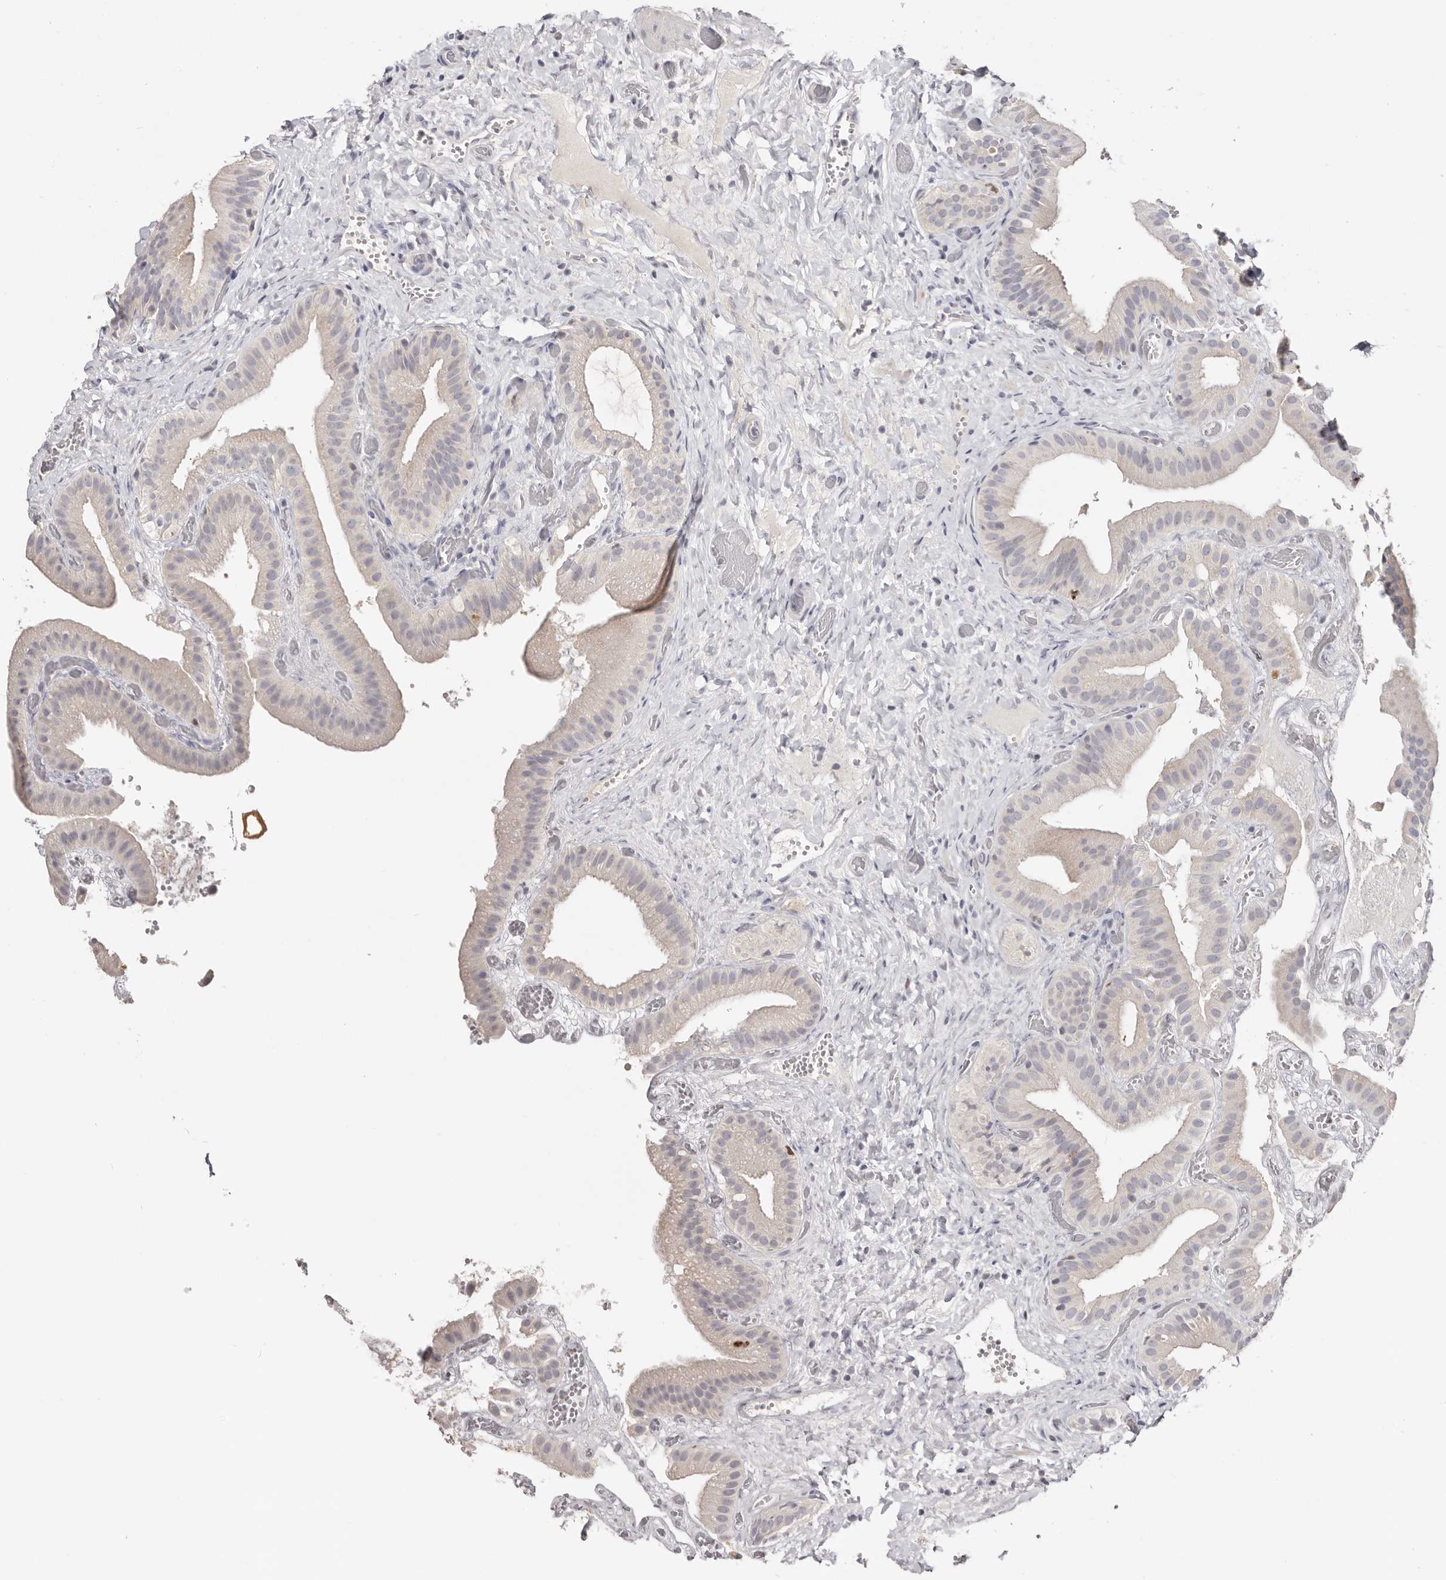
{"staining": {"intensity": "negative", "quantity": "none", "location": "none"}, "tissue": "gallbladder", "cell_type": "Glandular cells", "image_type": "normal", "snomed": [{"axis": "morphology", "description": "Normal tissue, NOS"}, {"axis": "topography", "description": "Gallbladder"}], "caption": "Immunohistochemical staining of benign gallbladder reveals no significant positivity in glandular cells. The staining is performed using DAB brown chromogen with nuclei counter-stained in using hematoxylin.", "gene": "CCDC190", "patient": {"sex": "female", "age": 64}}